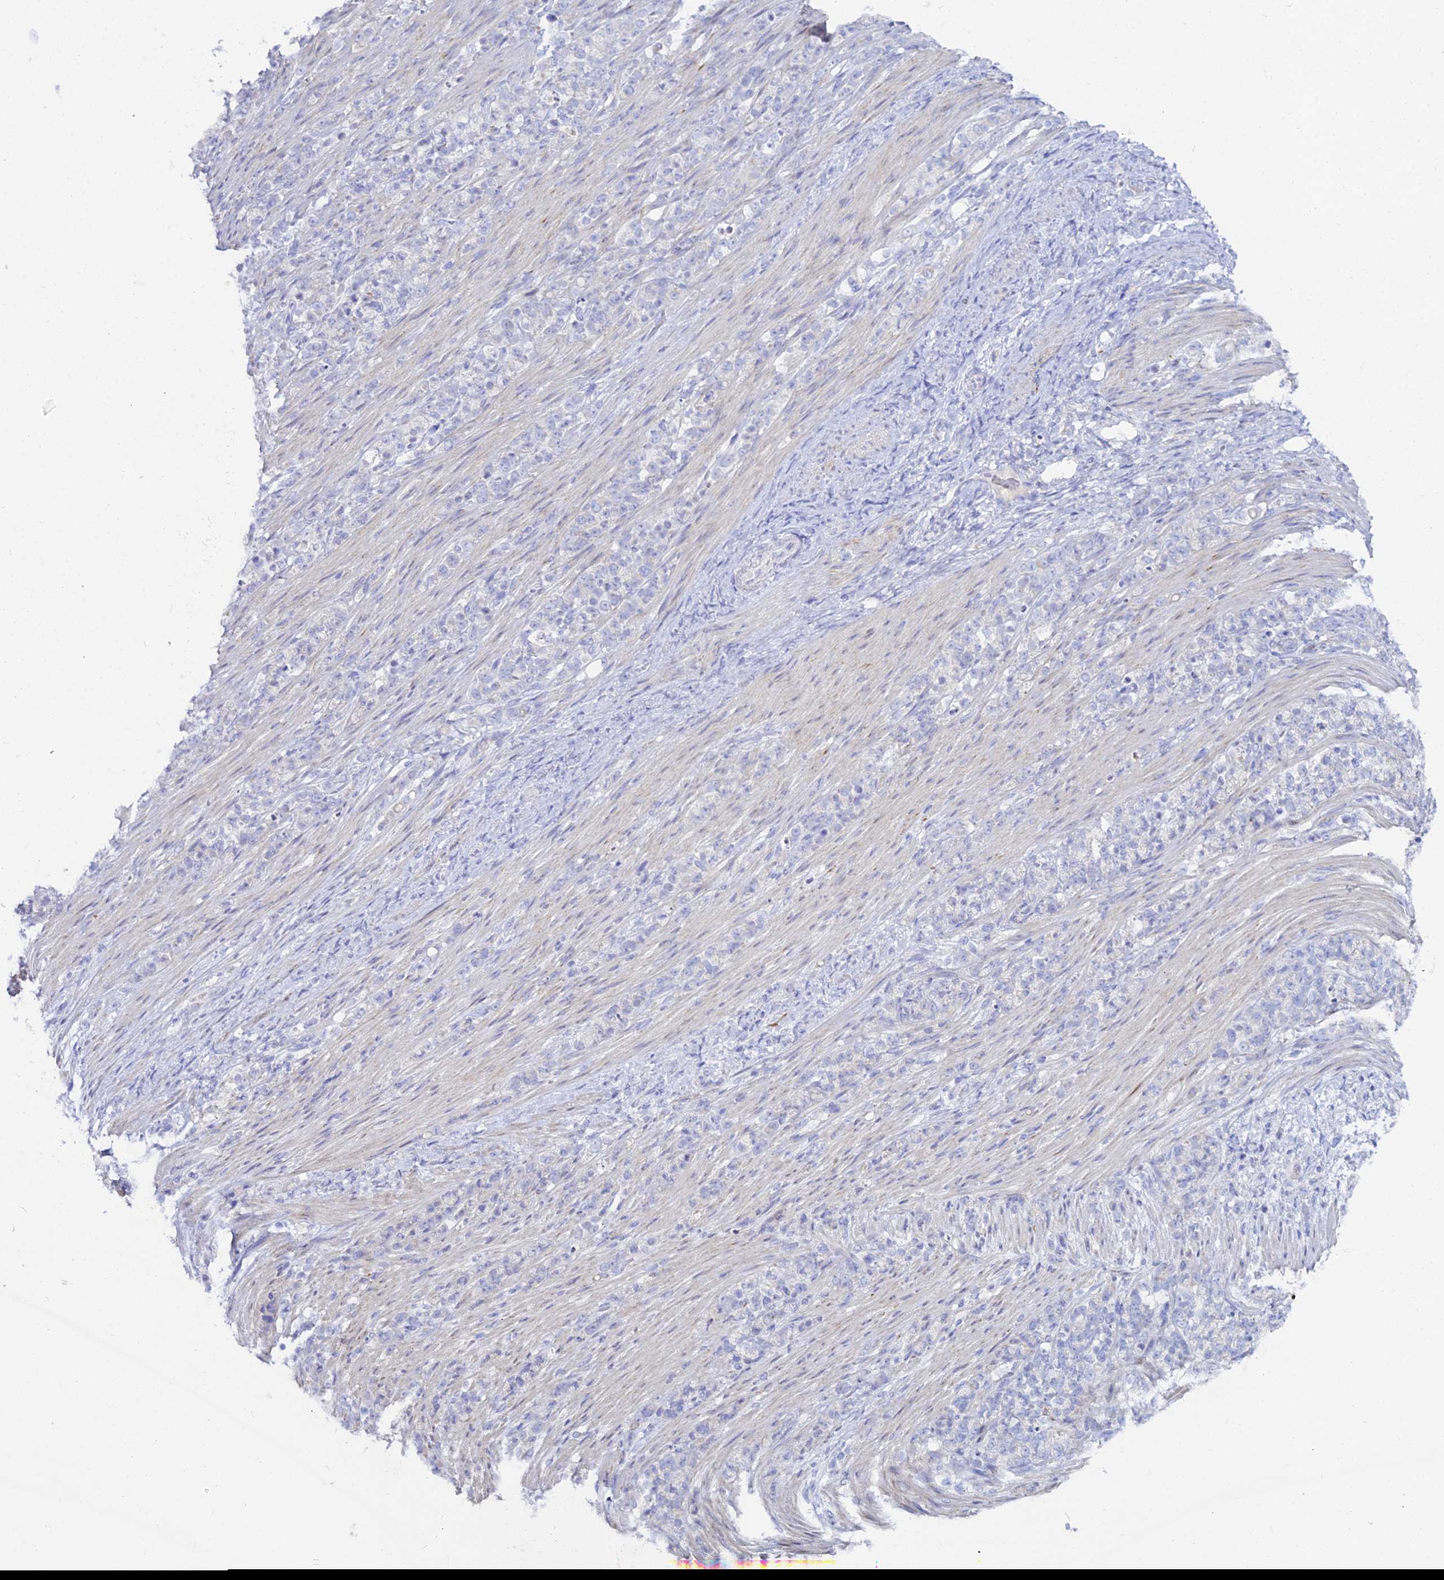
{"staining": {"intensity": "negative", "quantity": "none", "location": "none"}, "tissue": "stomach cancer", "cell_type": "Tumor cells", "image_type": "cancer", "snomed": [{"axis": "morphology", "description": "Adenocarcinoma, NOS"}, {"axis": "topography", "description": "Stomach"}], "caption": "The micrograph exhibits no staining of tumor cells in adenocarcinoma (stomach).", "gene": "DHX34", "patient": {"sex": "female", "age": 79}}